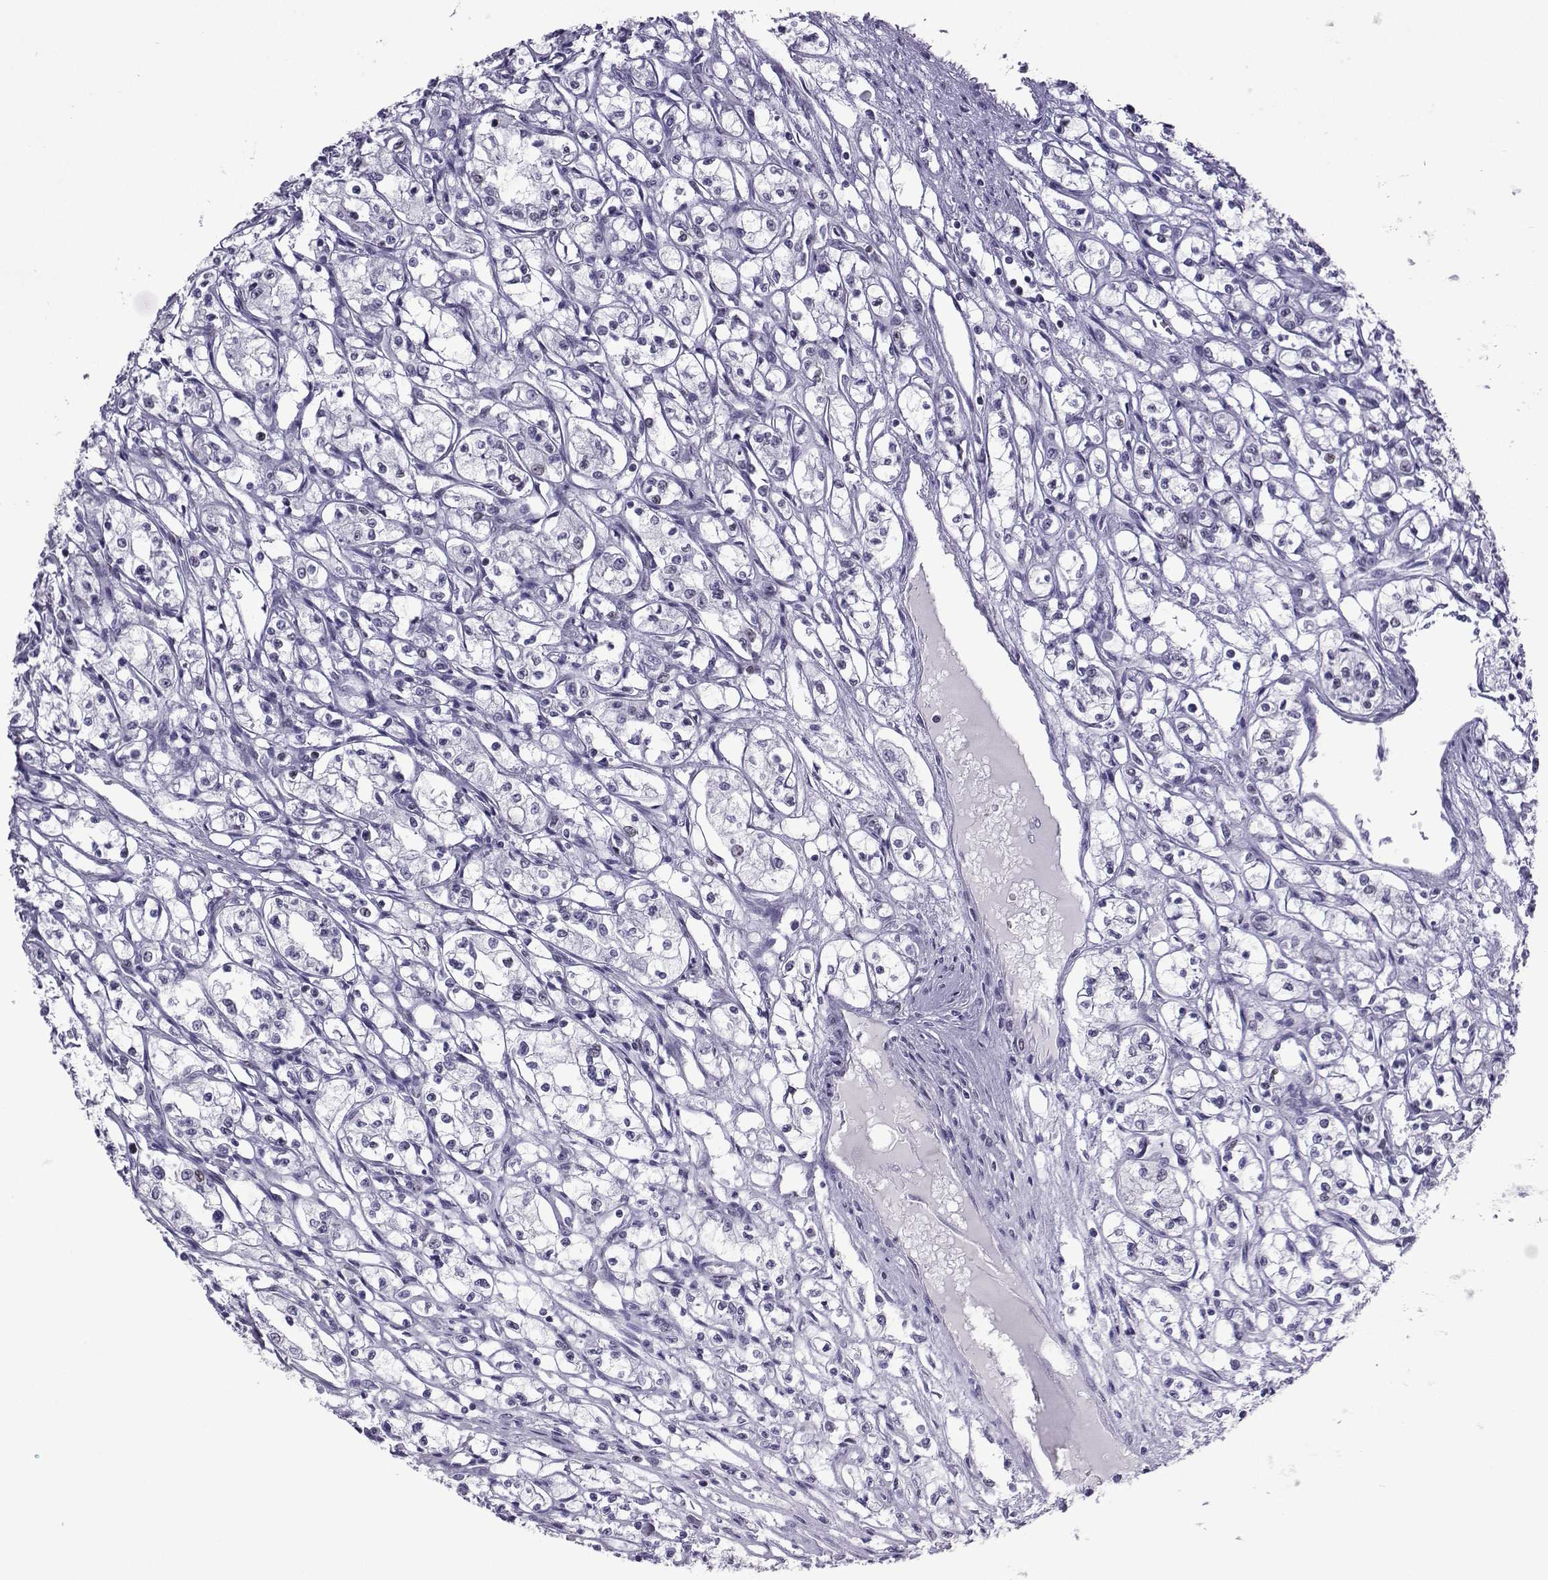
{"staining": {"intensity": "negative", "quantity": "none", "location": "none"}, "tissue": "renal cancer", "cell_type": "Tumor cells", "image_type": "cancer", "snomed": [{"axis": "morphology", "description": "Adenocarcinoma, NOS"}, {"axis": "topography", "description": "Kidney"}], "caption": "The micrograph reveals no significant staining in tumor cells of renal cancer (adenocarcinoma).", "gene": "LORICRIN", "patient": {"sex": "male", "age": 56}}